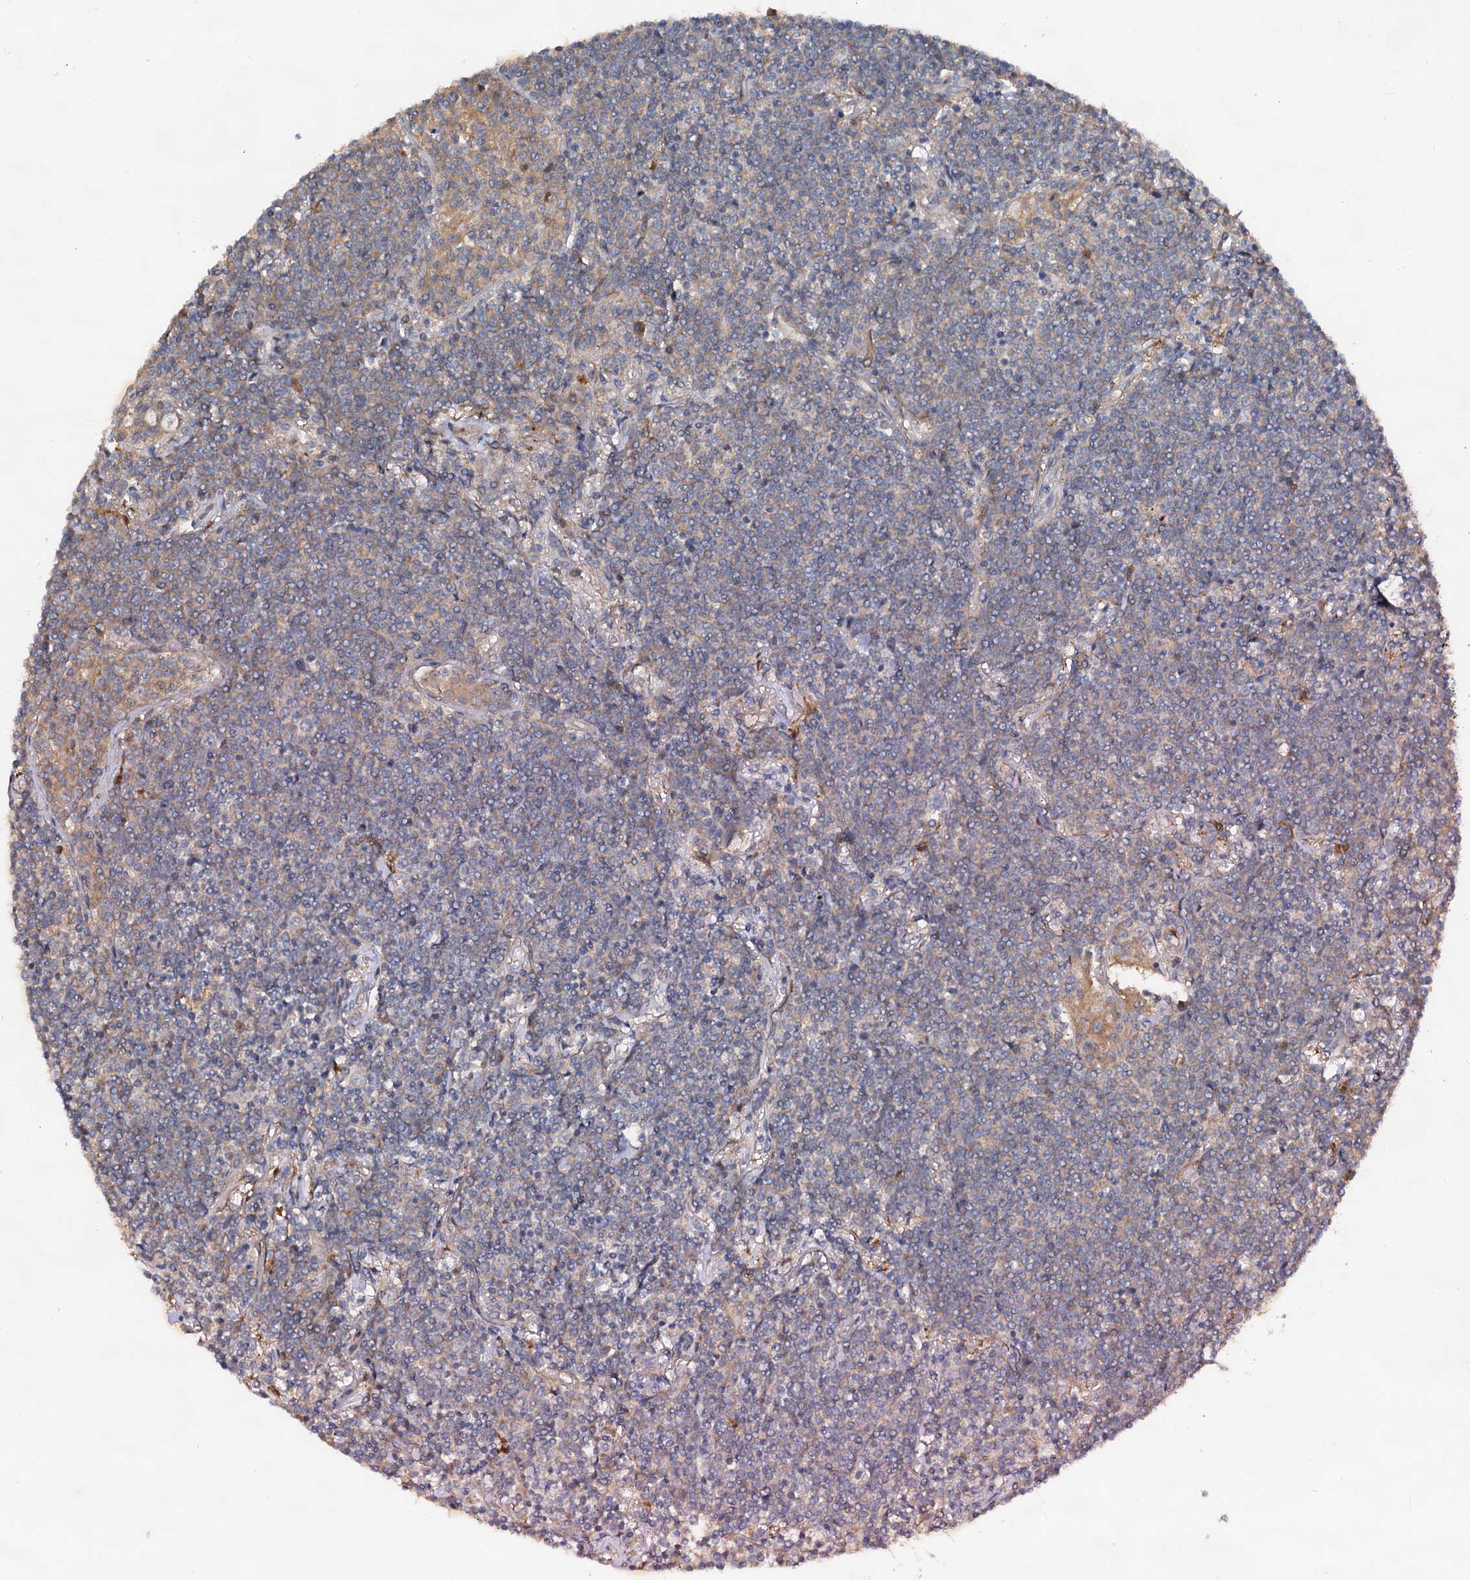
{"staining": {"intensity": "weak", "quantity": "25%-75%", "location": "cytoplasmic/membranous"}, "tissue": "lymphoma", "cell_type": "Tumor cells", "image_type": "cancer", "snomed": [{"axis": "morphology", "description": "Malignant lymphoma, non-Hodgkin's type, Low grade"}, {"axis": "topography", "description": "Lung"}], "caption": "High-power microscopy captured an immunohistochemistry (IHC) image of lymphoma, revealing weak cytoplasmic/membranous staining in approximately 25%-75% of tumor cells.", "gene": "VPS29", "patient": {"sex": "female", "age": 71}}